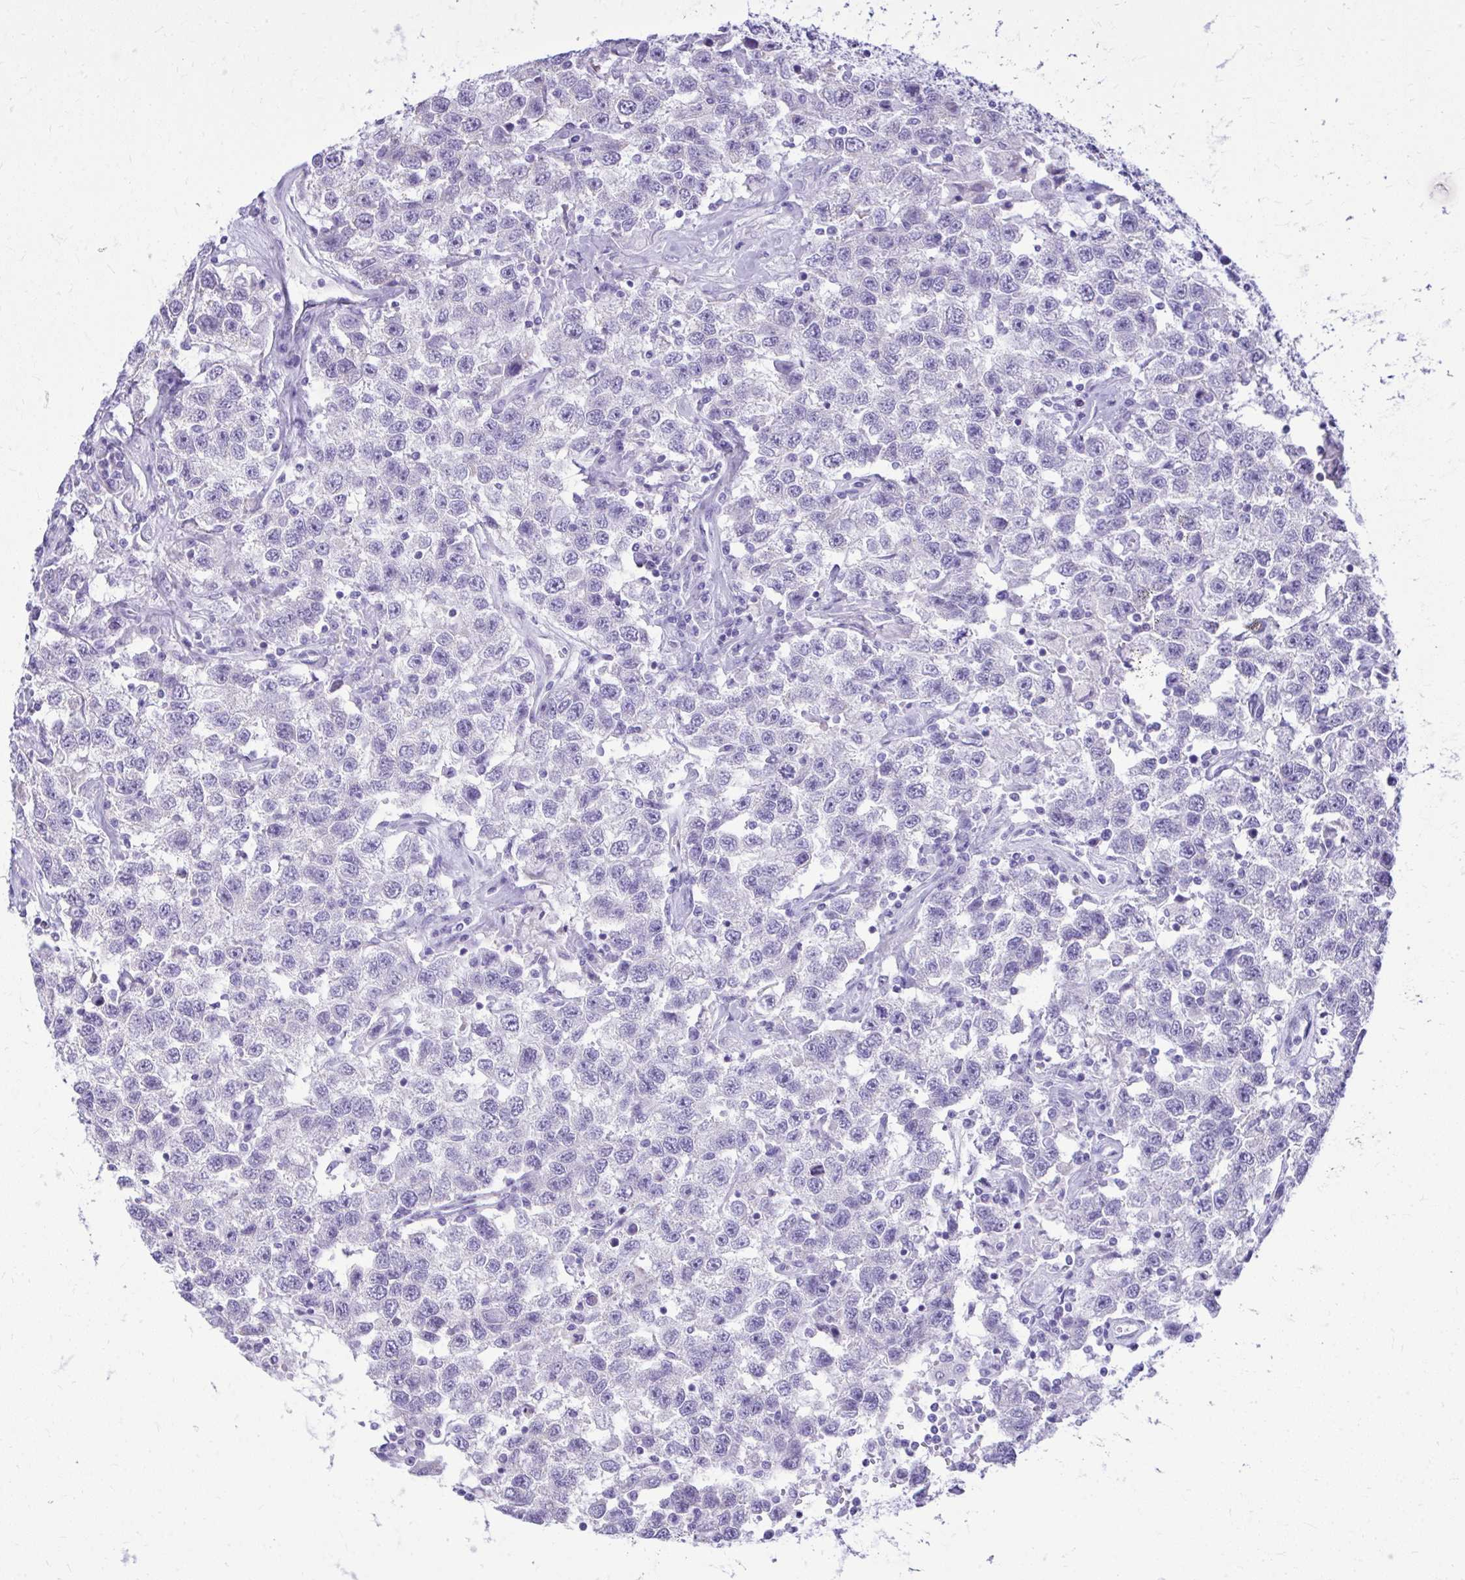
{"staining": {"intensity": "negative", "quantity": "none", "location": "none"}, "tissue": "testis cancer", "cell_type": "Tumor cells", "image_type": "cancer", "snomed": [{"axis": "morphology", "description": "Seminoma, NOS"}, {"axis": "topography", "description": "Testis"}], "caption": "Tumor cells are negative for protein expression in human testis cancer (seminoma).", "gene": "RALYL", "patient": {"sex": "male", "age": 41}}